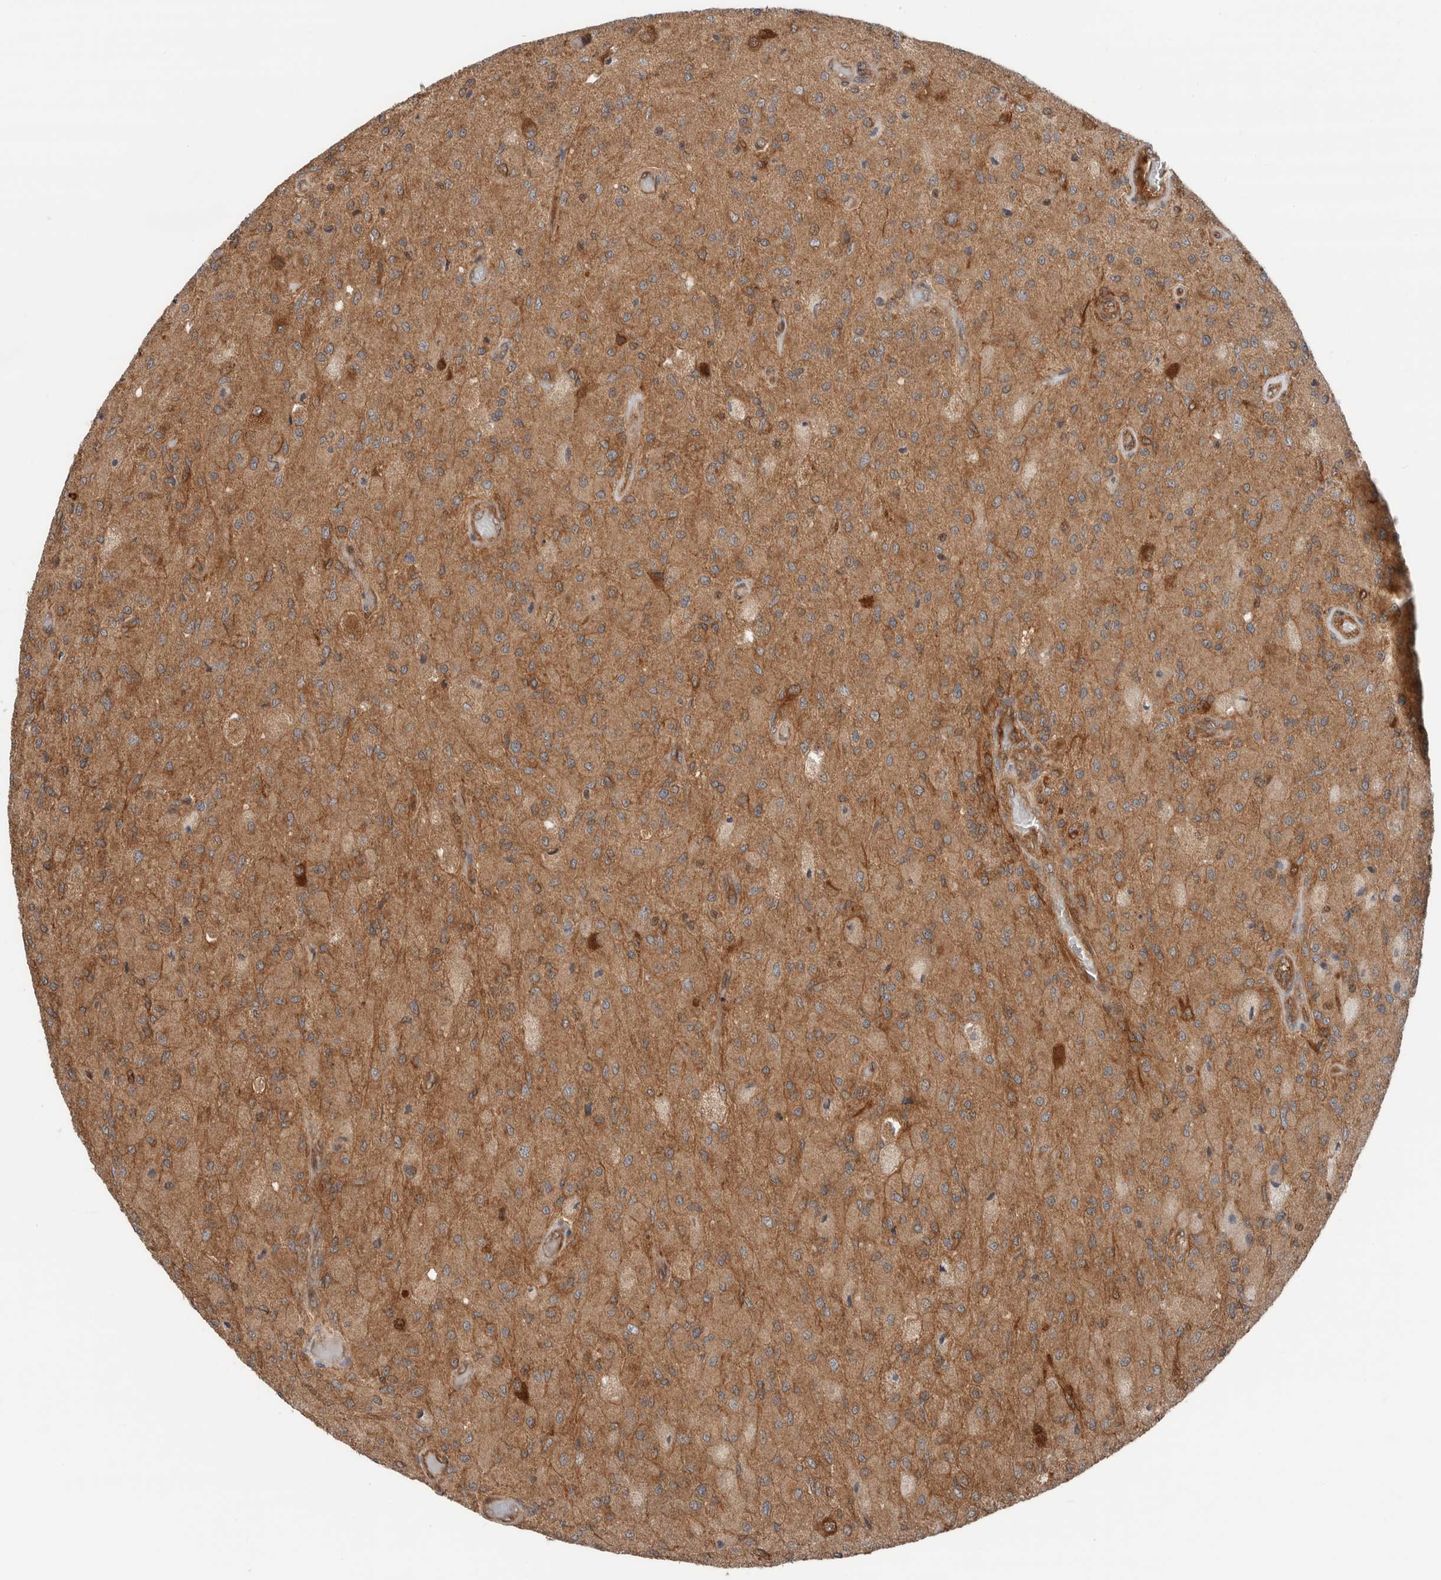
{"staining": {"intensity": "weak", "quantity": ">75%", "location": "cytoplasmic/membranous"}, "tissue": "glioma", "cell_type": "Tumor cells", "image_type": "cancer", "snomed": [{"axis": "morphology", "description": "Normal tissue, NOS"}, {"axis": "morphology", "description": "Glioma, malignant, High grade"}, {"axis": "topography", "description": "Cerebral cortex"}], "caption": "An image showing weak cytoplasmic/membranous staining in about >75% of tumor cells in glioma, as visualized by brown immunohistochemical staining.", "gene": "XPNPEP1", "patient": {"sex": "male", "age": 77}}